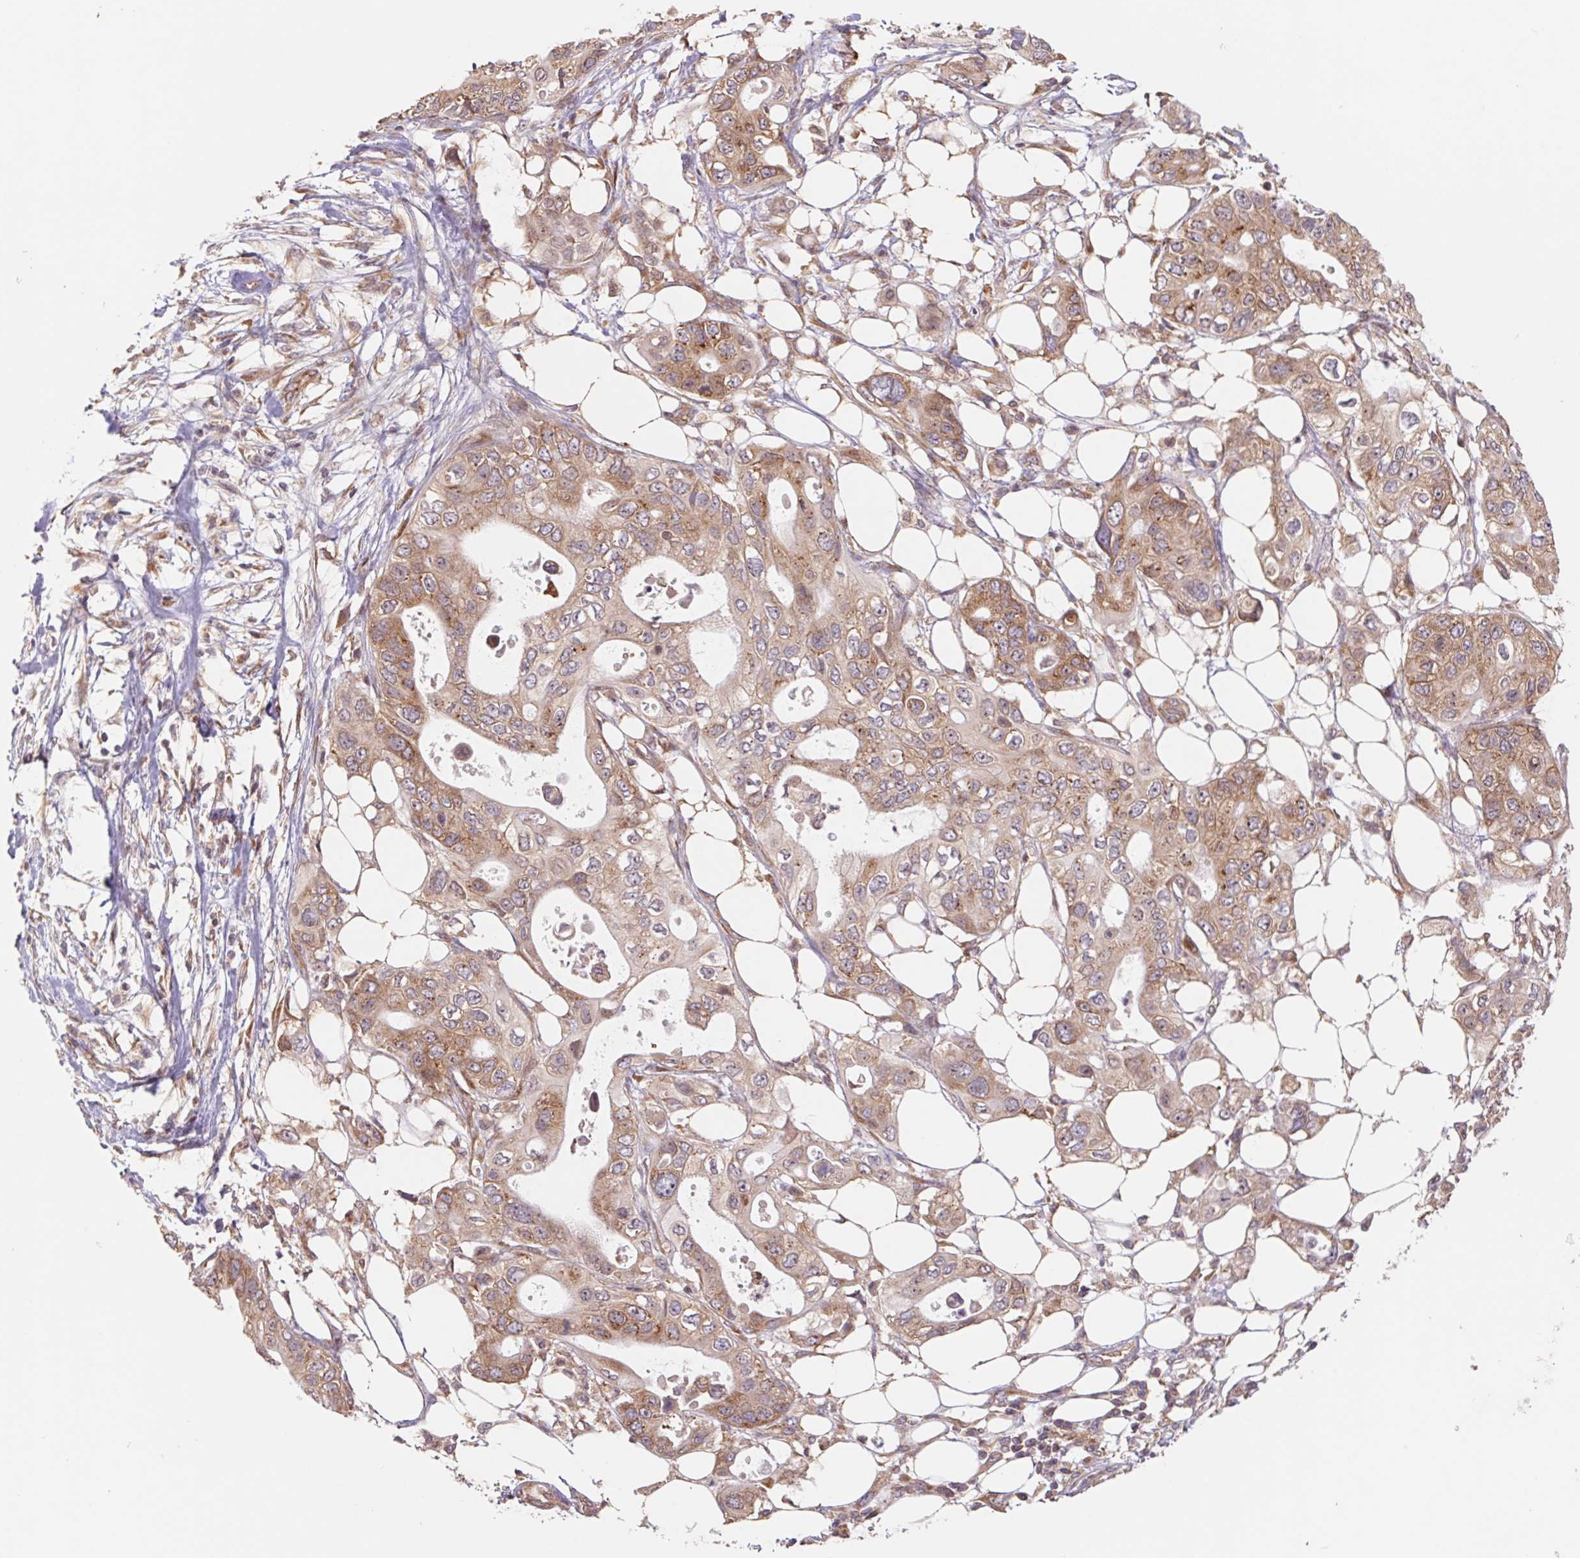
{"staining": {"intensity": "weak", "quantity": "25%-75%", "location": "cytoplasmic/membranous"}, "tissue": "pancreatic cancer", "cell_type": "Tumor cells", "image_type": "cancer", "snomed": [{"axis": "morphology", "description": "Adenocarcinoma, NOS"}, {"axis": "topography", "description": "Pancreas"}], "caption": "Immunohistochemistry of human adenocarcinoma (pancreatic) shows low levels of weak cytoplasmic/membranous staining in about 25%-75% of tumor cells.", "gene": "RPL27A", "patient": {"sex": "female", "age": 63}}